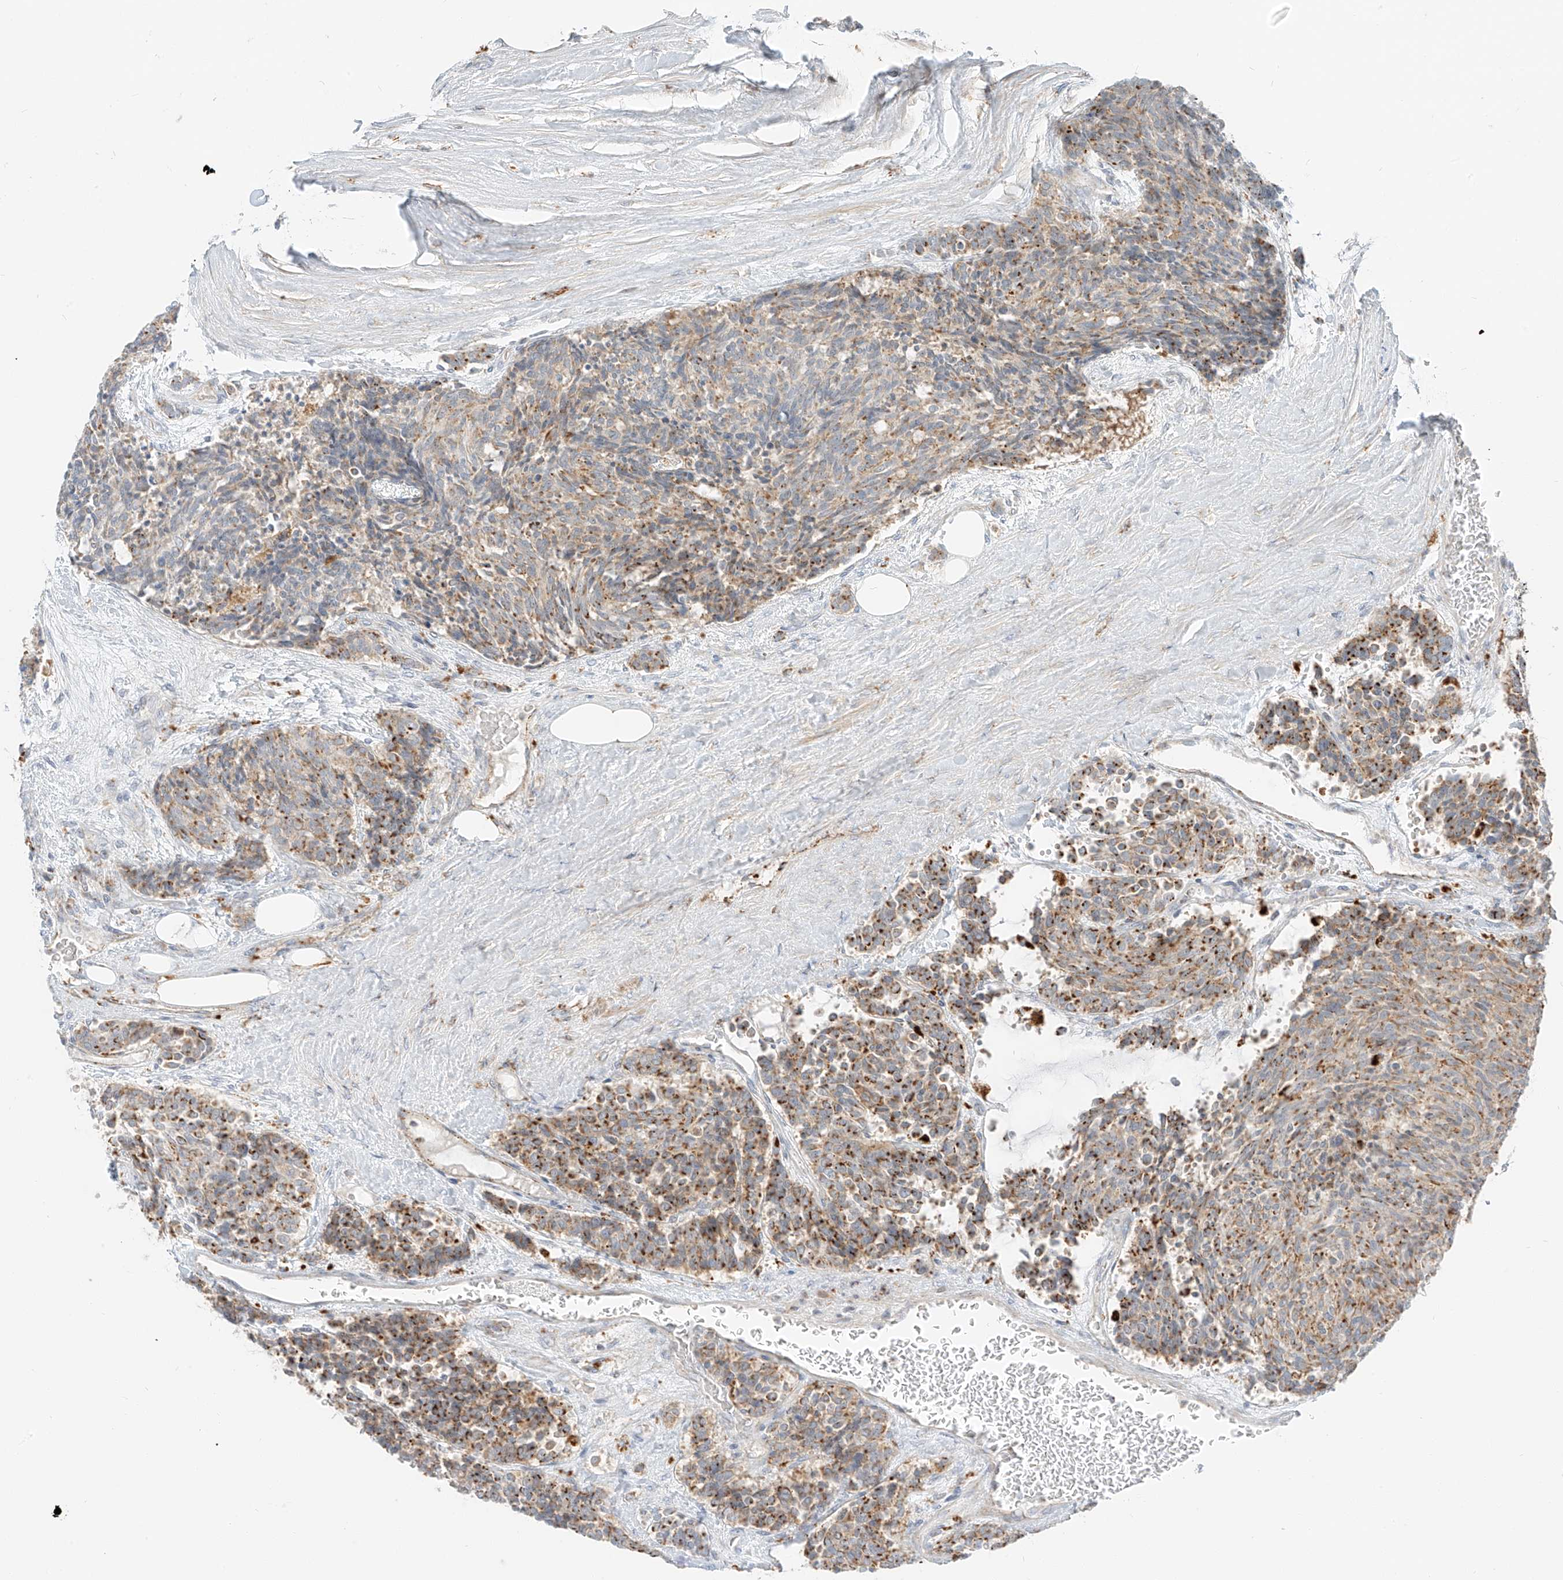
{"staining": {"intensity": "moderate", "quantity": ">75%", "location": "cytoplasmic/membranous"}, "tissue": "carcinoid", "cell_type": "Tumor cells", "image_type": "cancer", "snomed": [{"axis": "morphology", "description": "Carcinoid, malignant, NOS"}, {"axis": "topography", "description": "Pancreas"}], "caption": "Immunohistochemical staining of carcinoid displays medium levels of moderate cytoplasmic/membranous expression in about >75% of tumor cells. The staining was performed using DAB, with brown indicating positive protein expression. Nuclei are stained blue with hematoxylin.", "gene": "SLC35F6", "patient": {"sex": "female", "age": 54}}